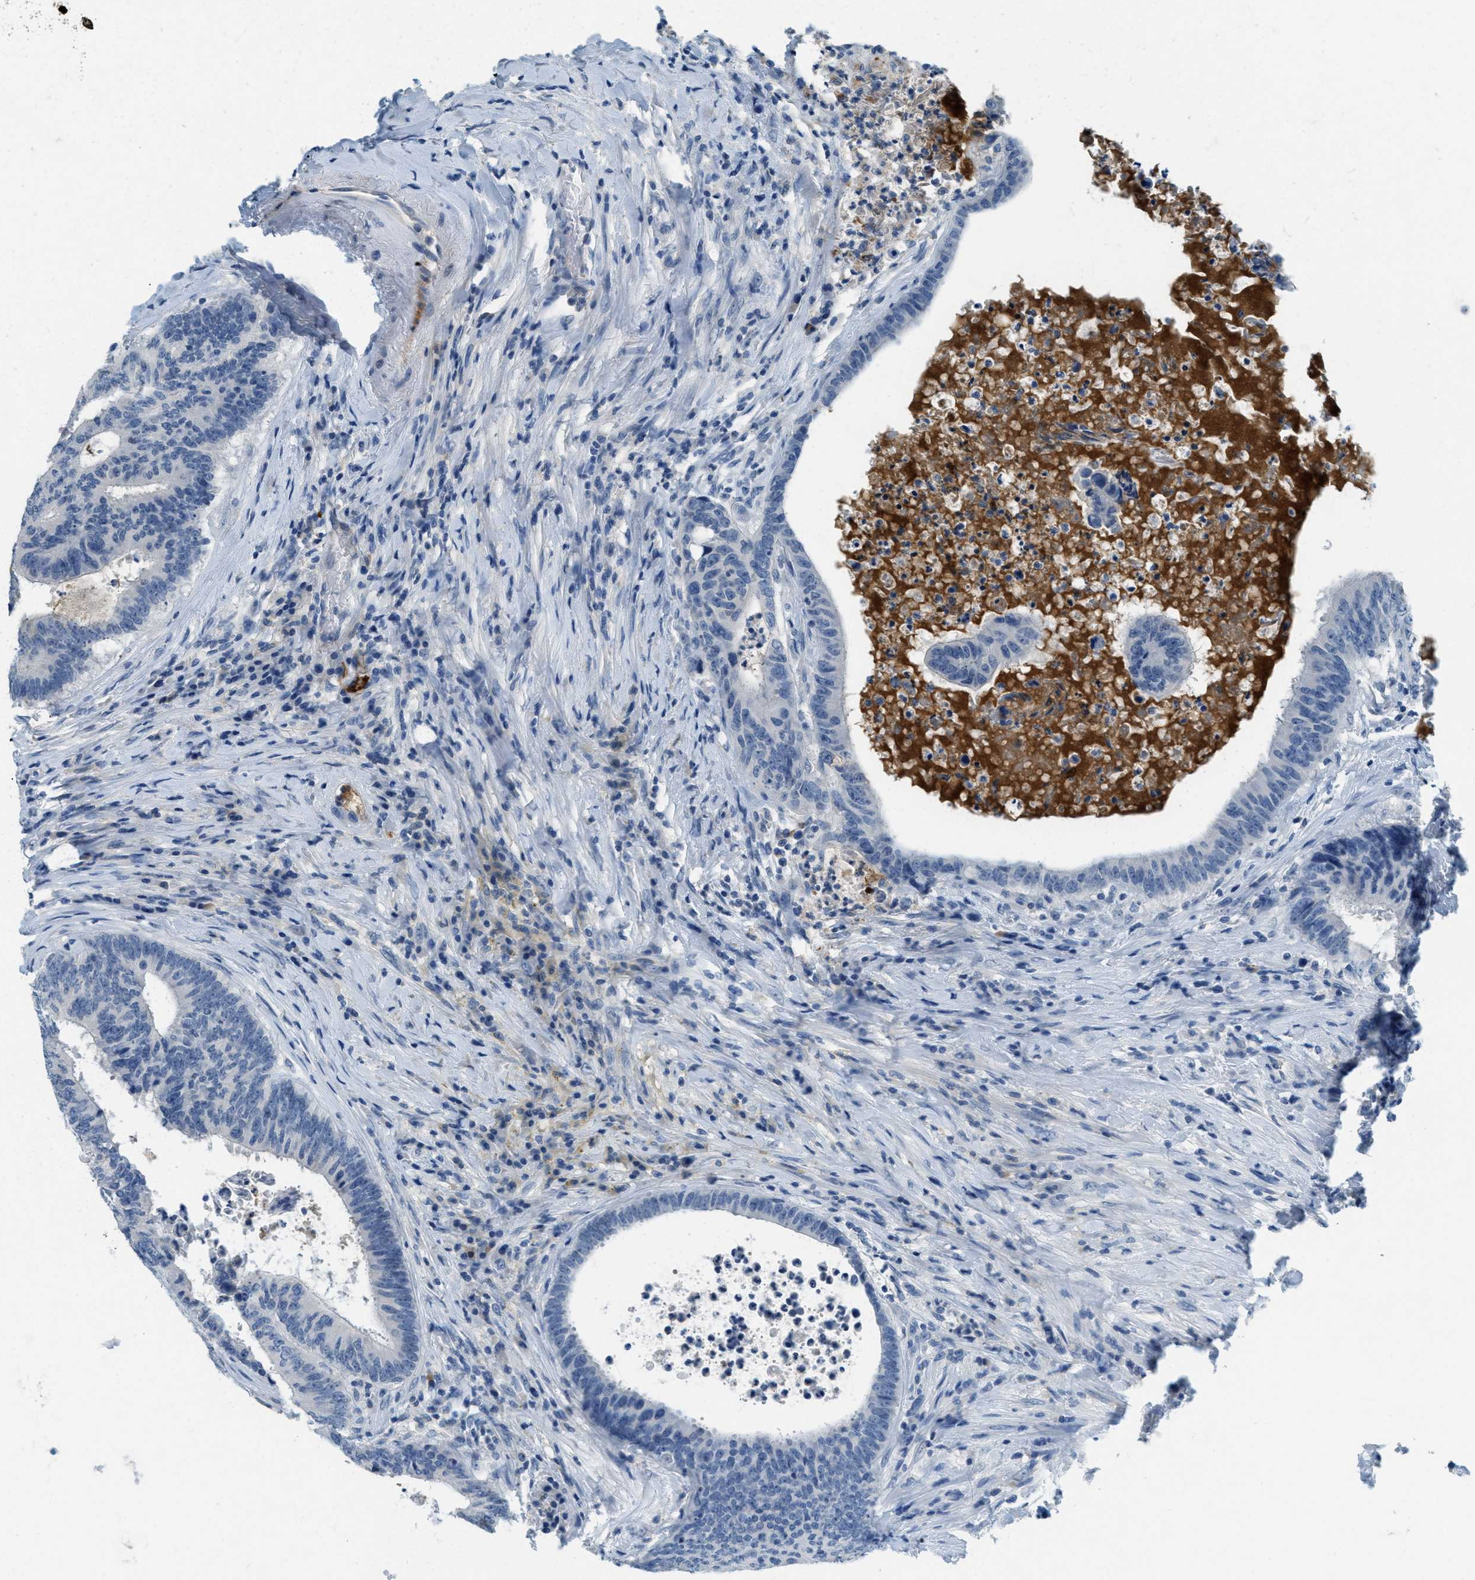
{"staining": {"intensity": "negative", "quantity": "none", "location": "none"}, "tissue": "colorectal cancer", "cell_type": "Tumor cells", "image_type": "cancer", "snomed": [{"axis": "morphology", "description": "Adenocarcinoma, NOS"}, {"axis": "topography", "description": "Rectum"}], "caption": "Colorectal adenocarcinoma stained for a protein using immunohistochemistry displays no expression tumor cells.", "gene": "A2M", "patient": {"sex": "male", "age": 72}}